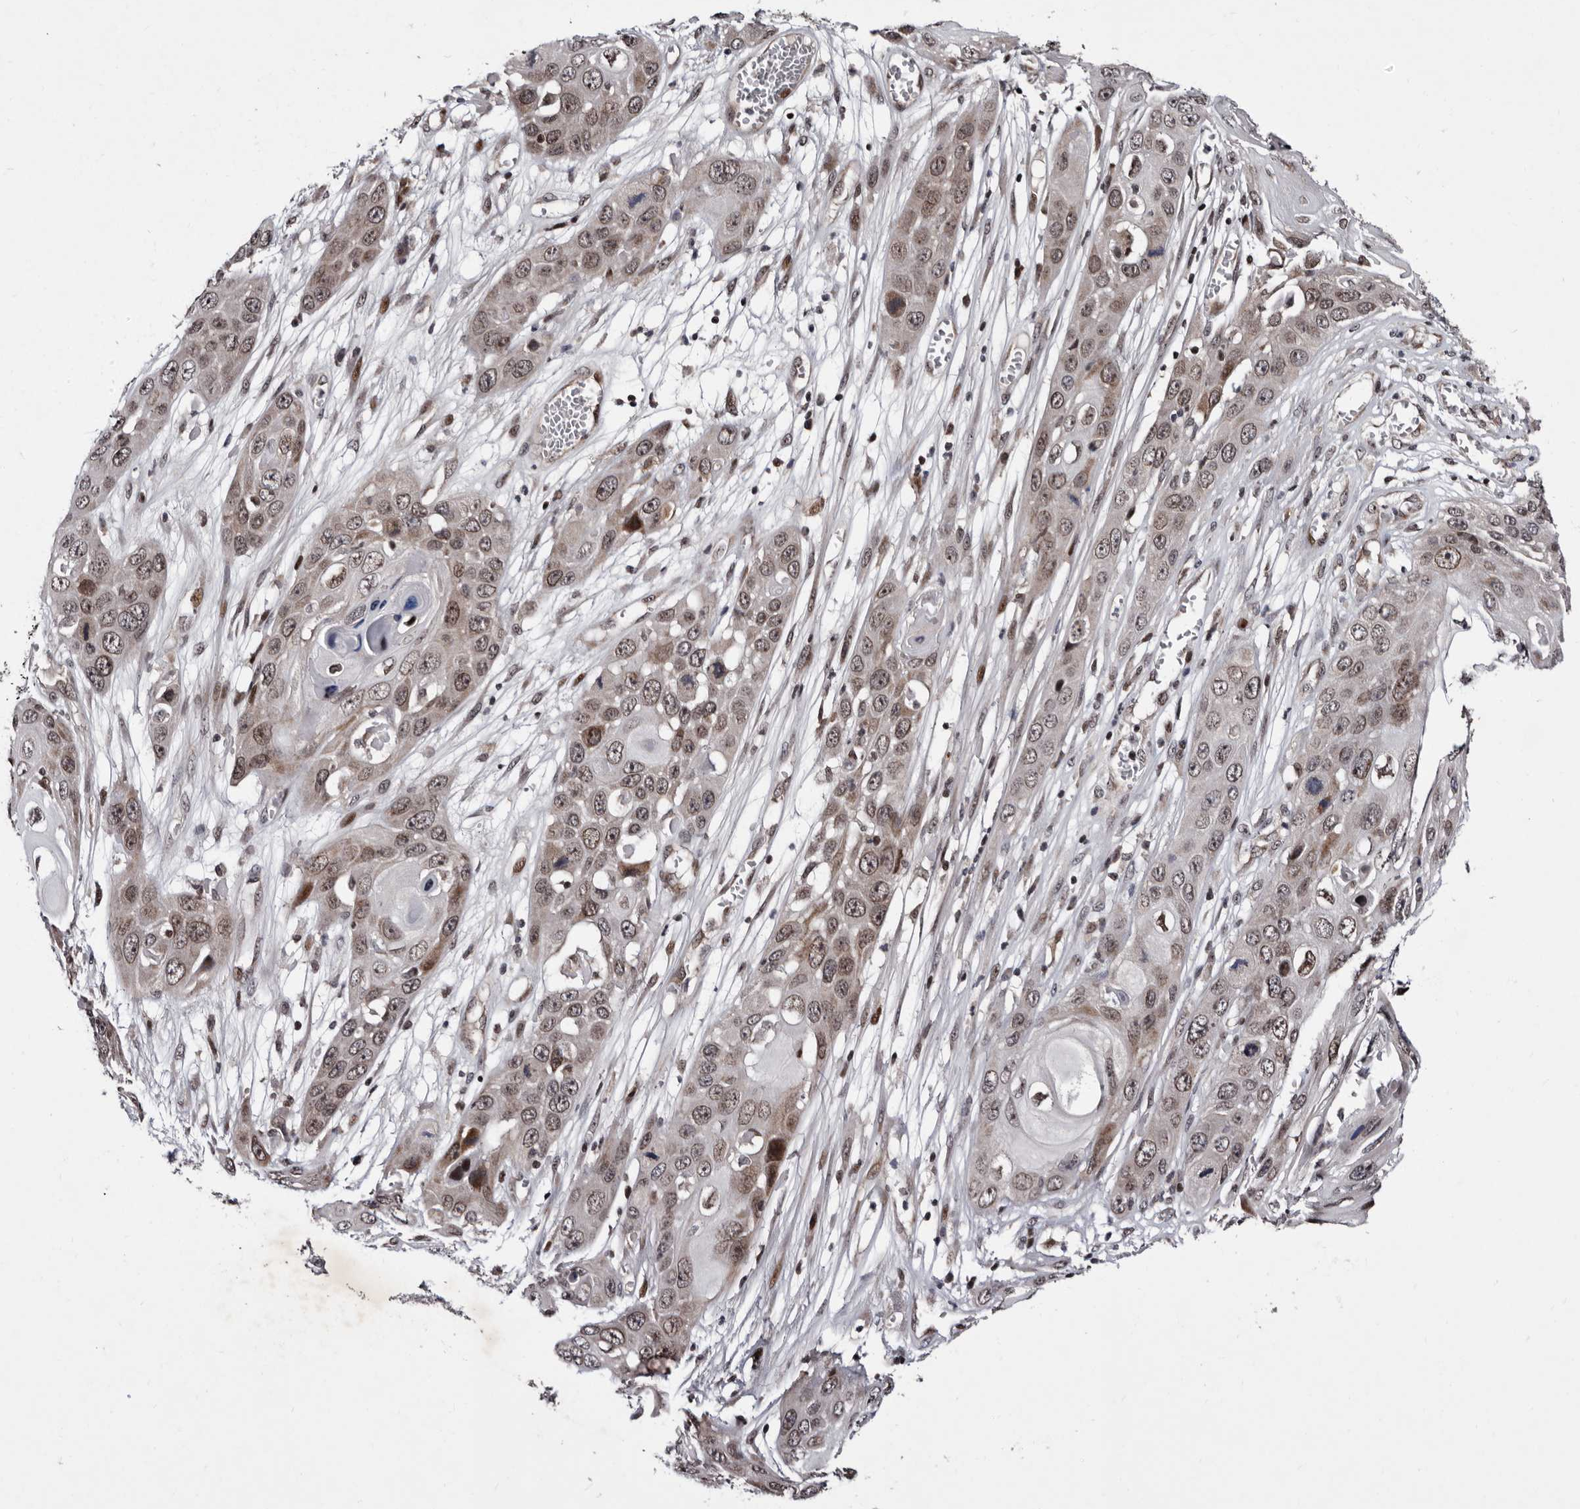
{"staining": {"intensity": "weak", "quantity": "25%-75%", "location": "cytoplasmic/membranous,nuclear"}, "tissue": "skin cancer", "cell_type": "Tumor cells", "image_type": "cancer", "snomed": [{"axis": "morphology", "description": "Squamous cell carcinoma, NOS"}, {"axis": "topography", "description": "Skin"}], "caption": "Immunohistochemical staining of skin cancer (squamous cell carcinoma) reveals weak cytoplasmic/membranous and nuclear protein expression in about 25%-75% of tumor cells.", "gene": "TNKS", "patient": {"sex": "male", "age": 55}}